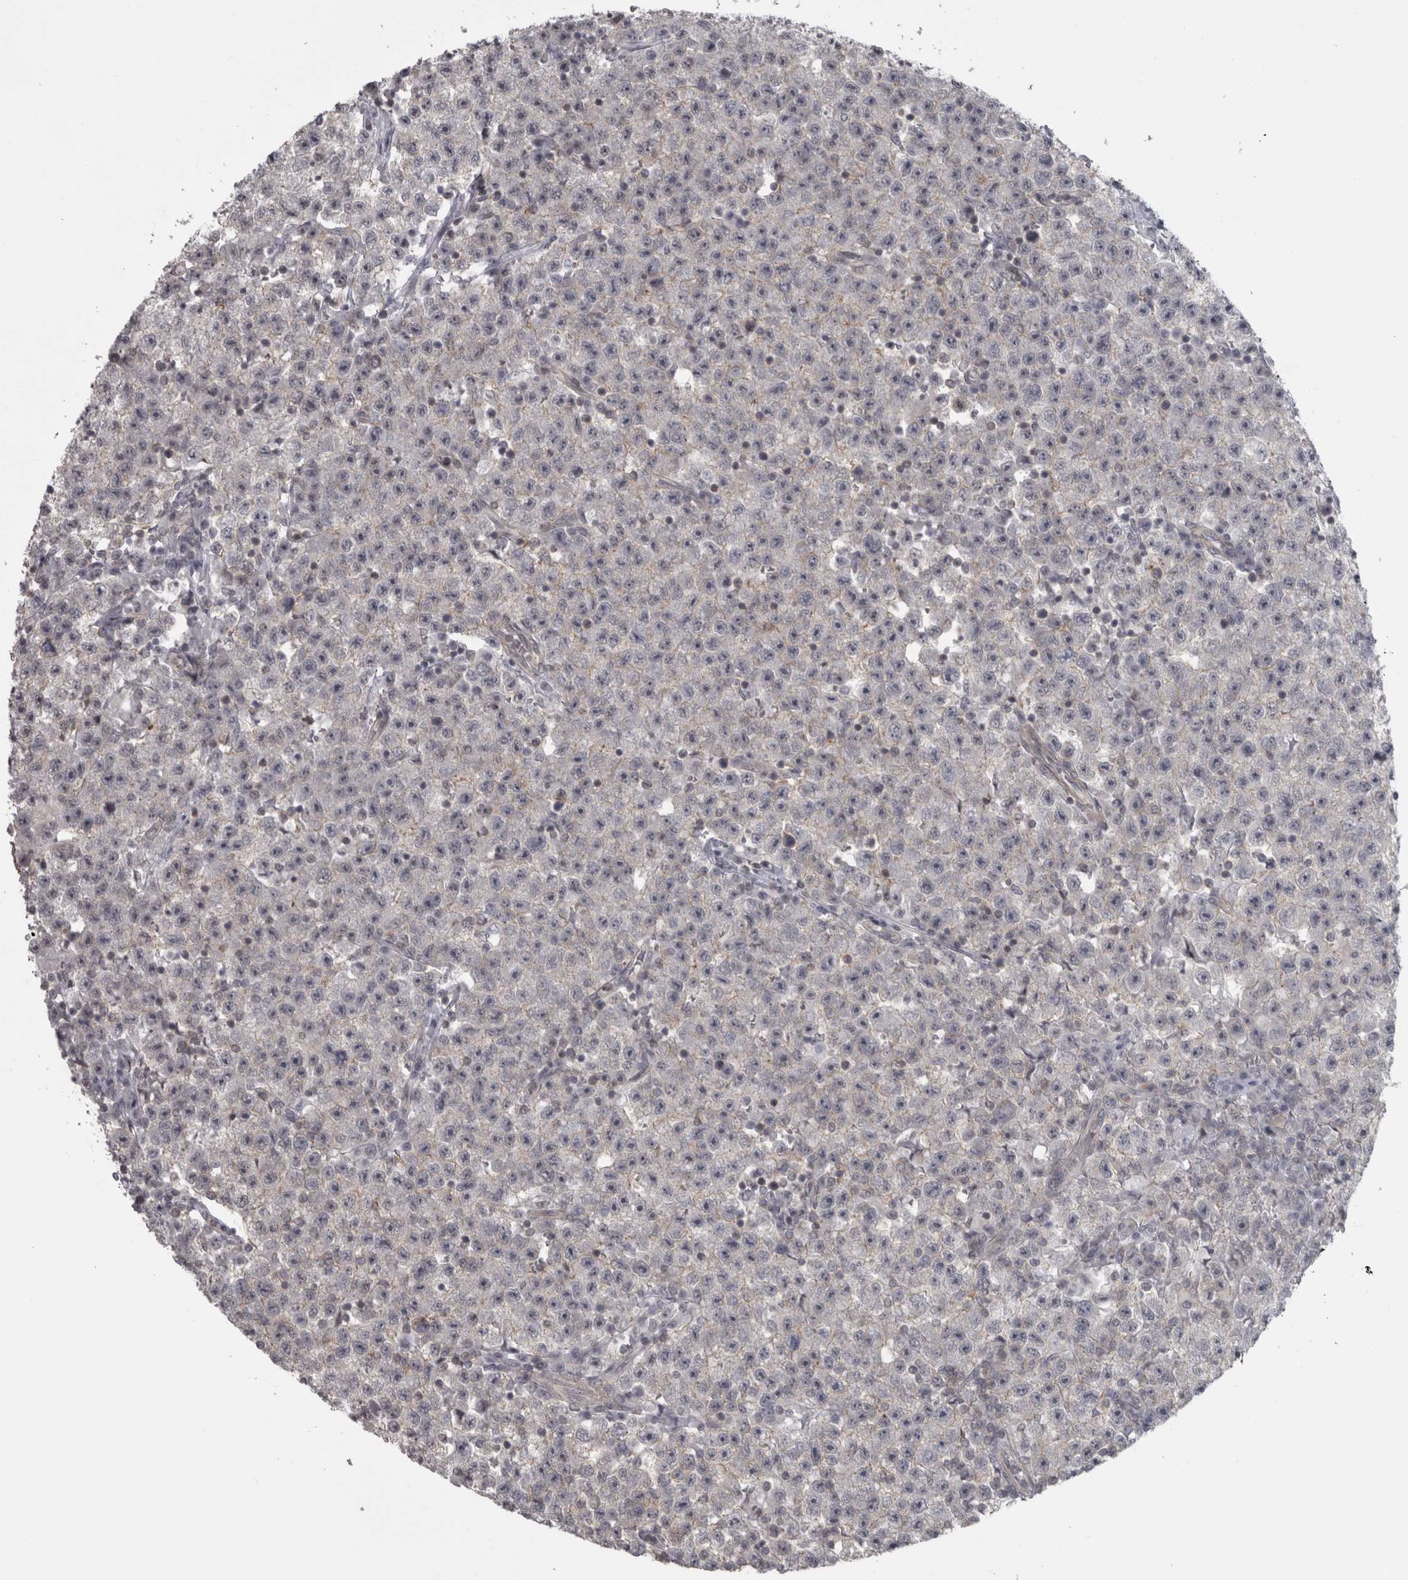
{"staining": {"intensity": "weak", "quantity": "<25%", "location": "cytoplasmic/membranous"}, "tissue": "testis cancer", "cell_type": "Tumor cells", "image_type": "cancer", "snomed": [{"axis": "morphology", "description": "Seminoma, NOS"}, {"axis": "topography", "description": "Testis"}], "caption": "An immunohistochemistry (IHC) micrograph of testis cancer is shown. There is no staining in tumor cells of testis cancer.", "gene": "PPP1R12B", "patient": {"sex": "male", "age": 22}}